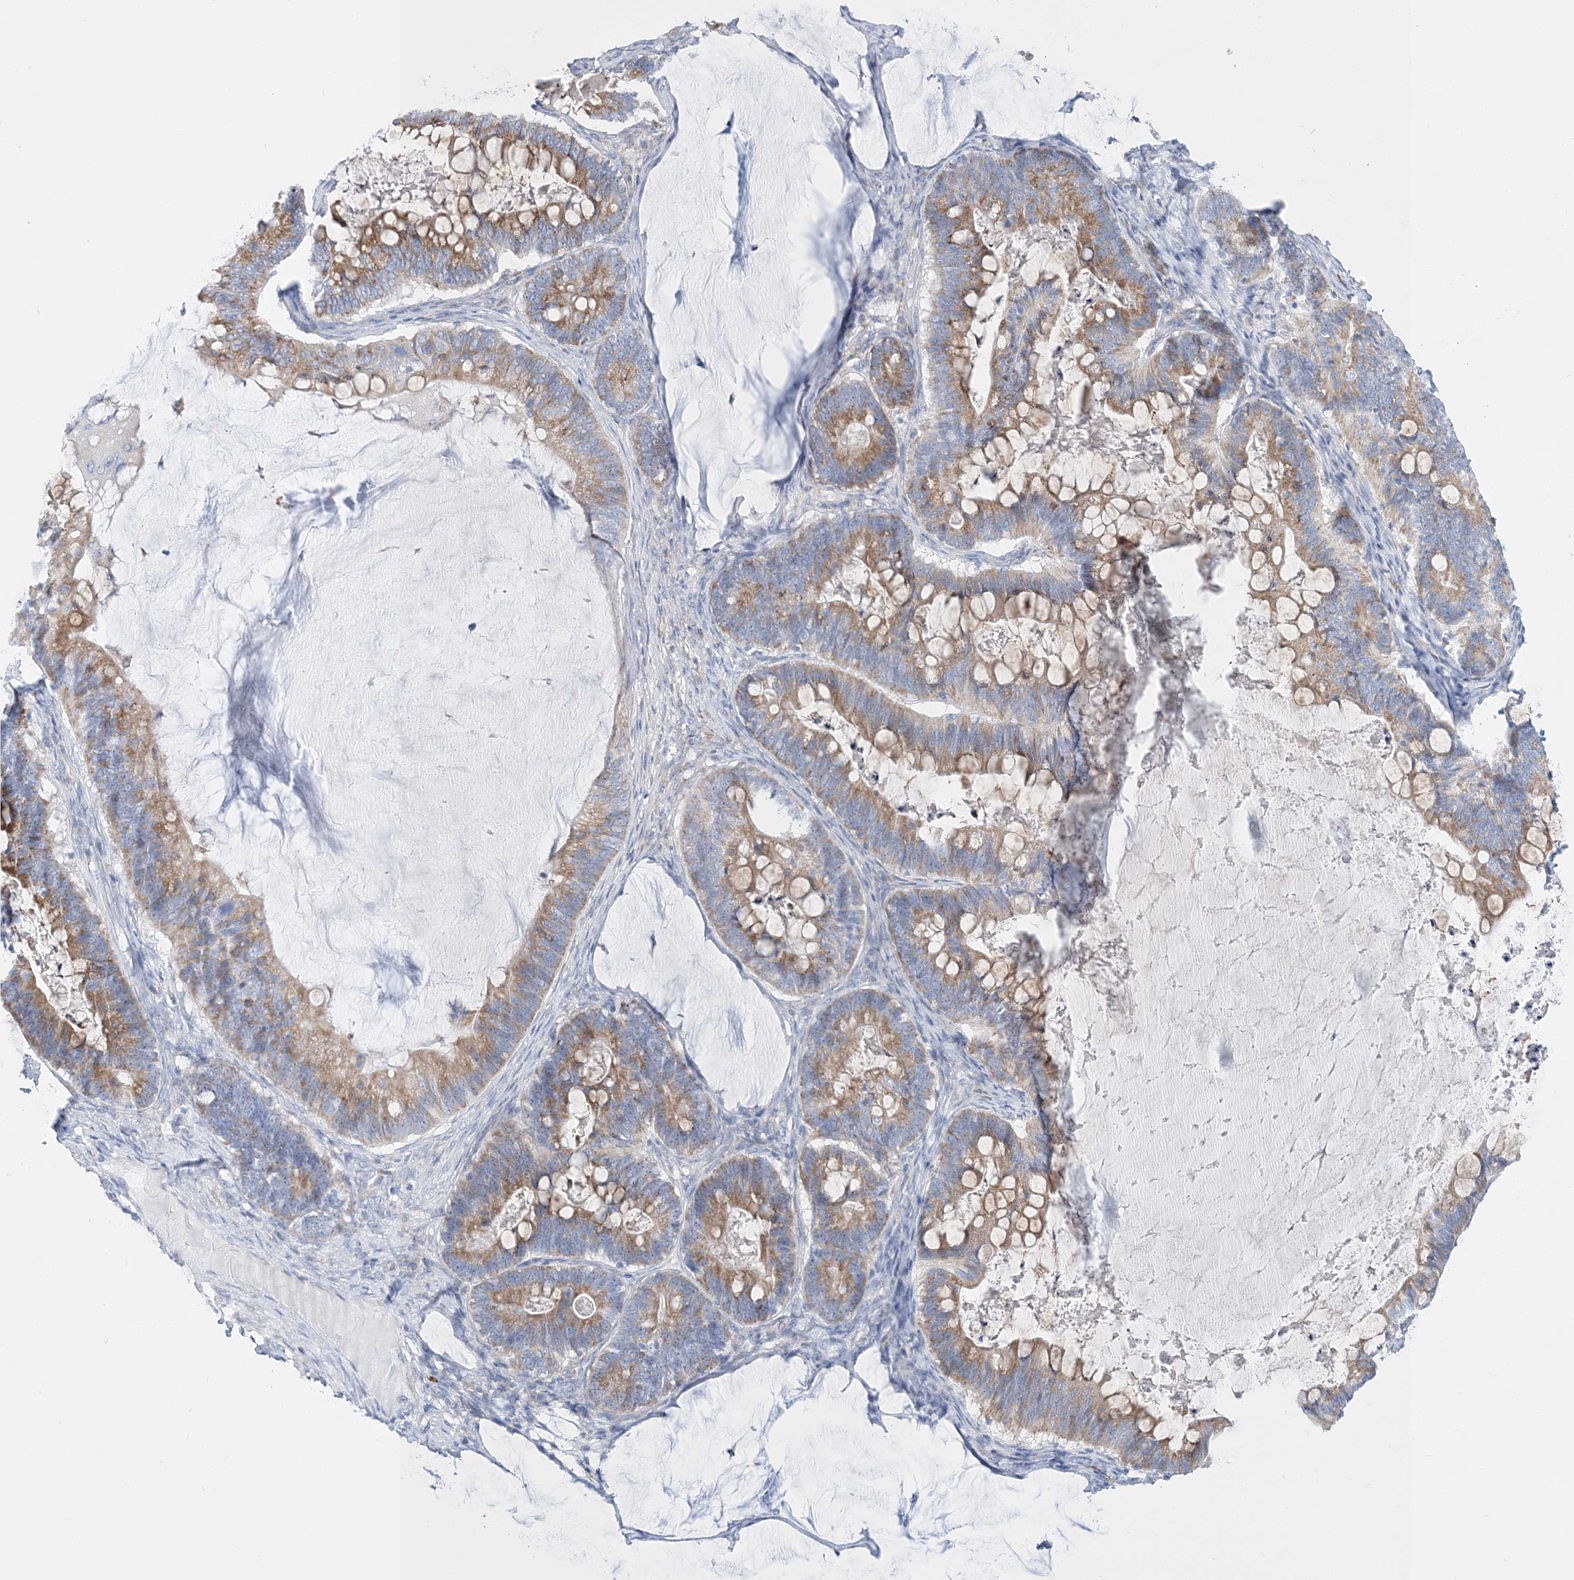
{"staining": {"intensity": "moderate", "quantity": ">75%", "location": "cytoplasmic/membranous"}, "tissue": "ovarian cancer", "cell_type": "Tumor cells", "image_type": "cancer", "snomed": [{"axis": "morphology", "description": "Cystadenocarcinoma, mucinous, NOS"}, {"axis": "topography", "description": "Ovary"}], "caption": "Immunohistochemical staining of mucinous cystadenocarcinoma (ovarian) demonstrates moderate cytoplasmic/membranous protein positivity in about >75% of tumor cells.", "gene": "TSPYL6", "patient": {"sex": "female", "age": 61}}